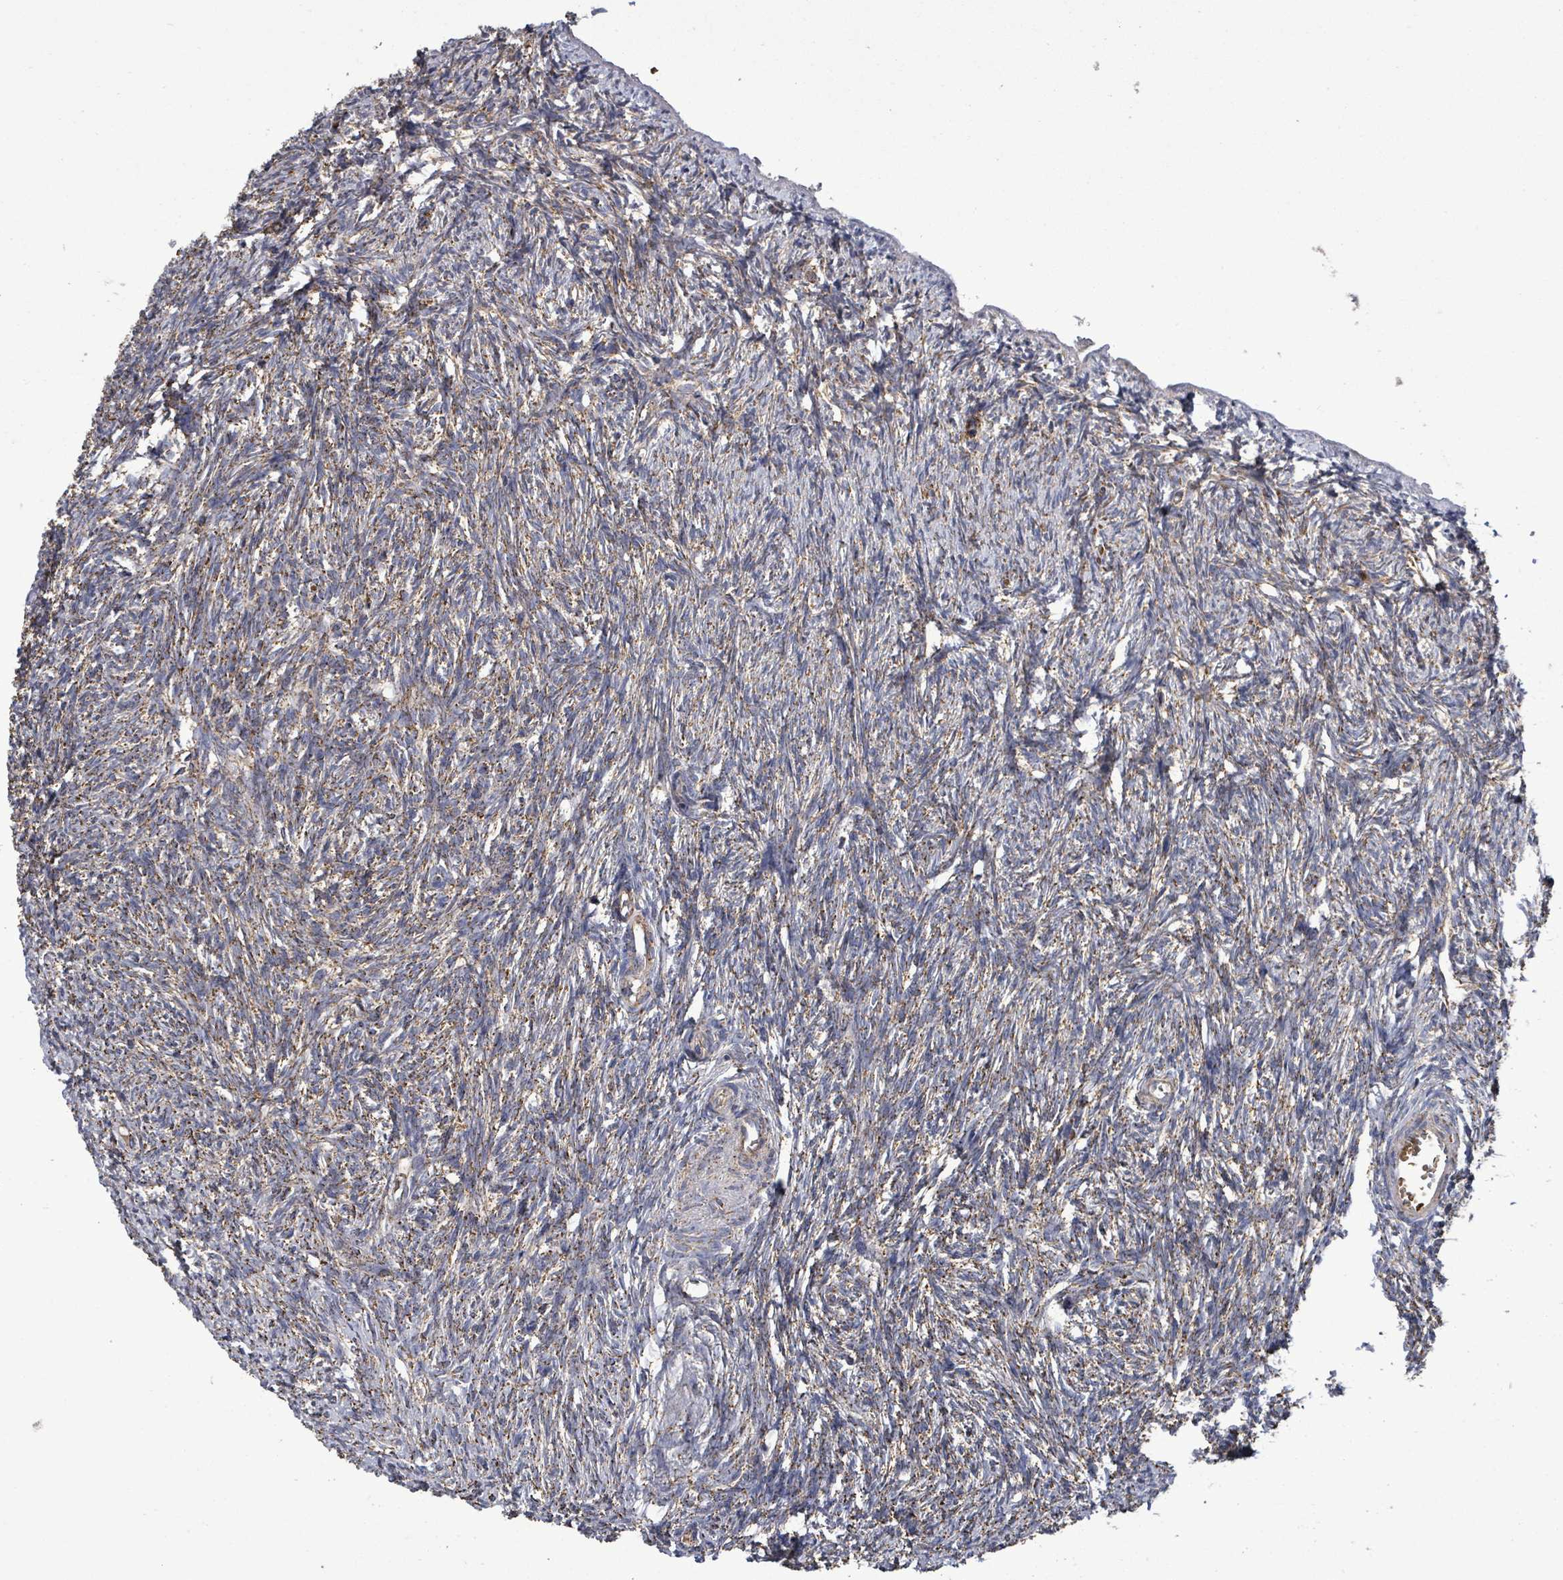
{"staining": {"intensity": "strong", "quantity": ">75%", "location": "cytoplasmic/membranous"}, "tissue": "ovary", "cell_type": "Follicle cells", "image_type": "normal", "snomed": [{"axis": "morphology", "description": "Normal tissue, NOS"}, {"axis": "topography", "description": "Ovary"}], "caption": "Protein analysis of normal ovary exhibits strong cytoplasmic/membranous positivity in about >75% of follicle cells.", "gene": "MTMR12", "patient": {"sex": "female", "age": 51}}